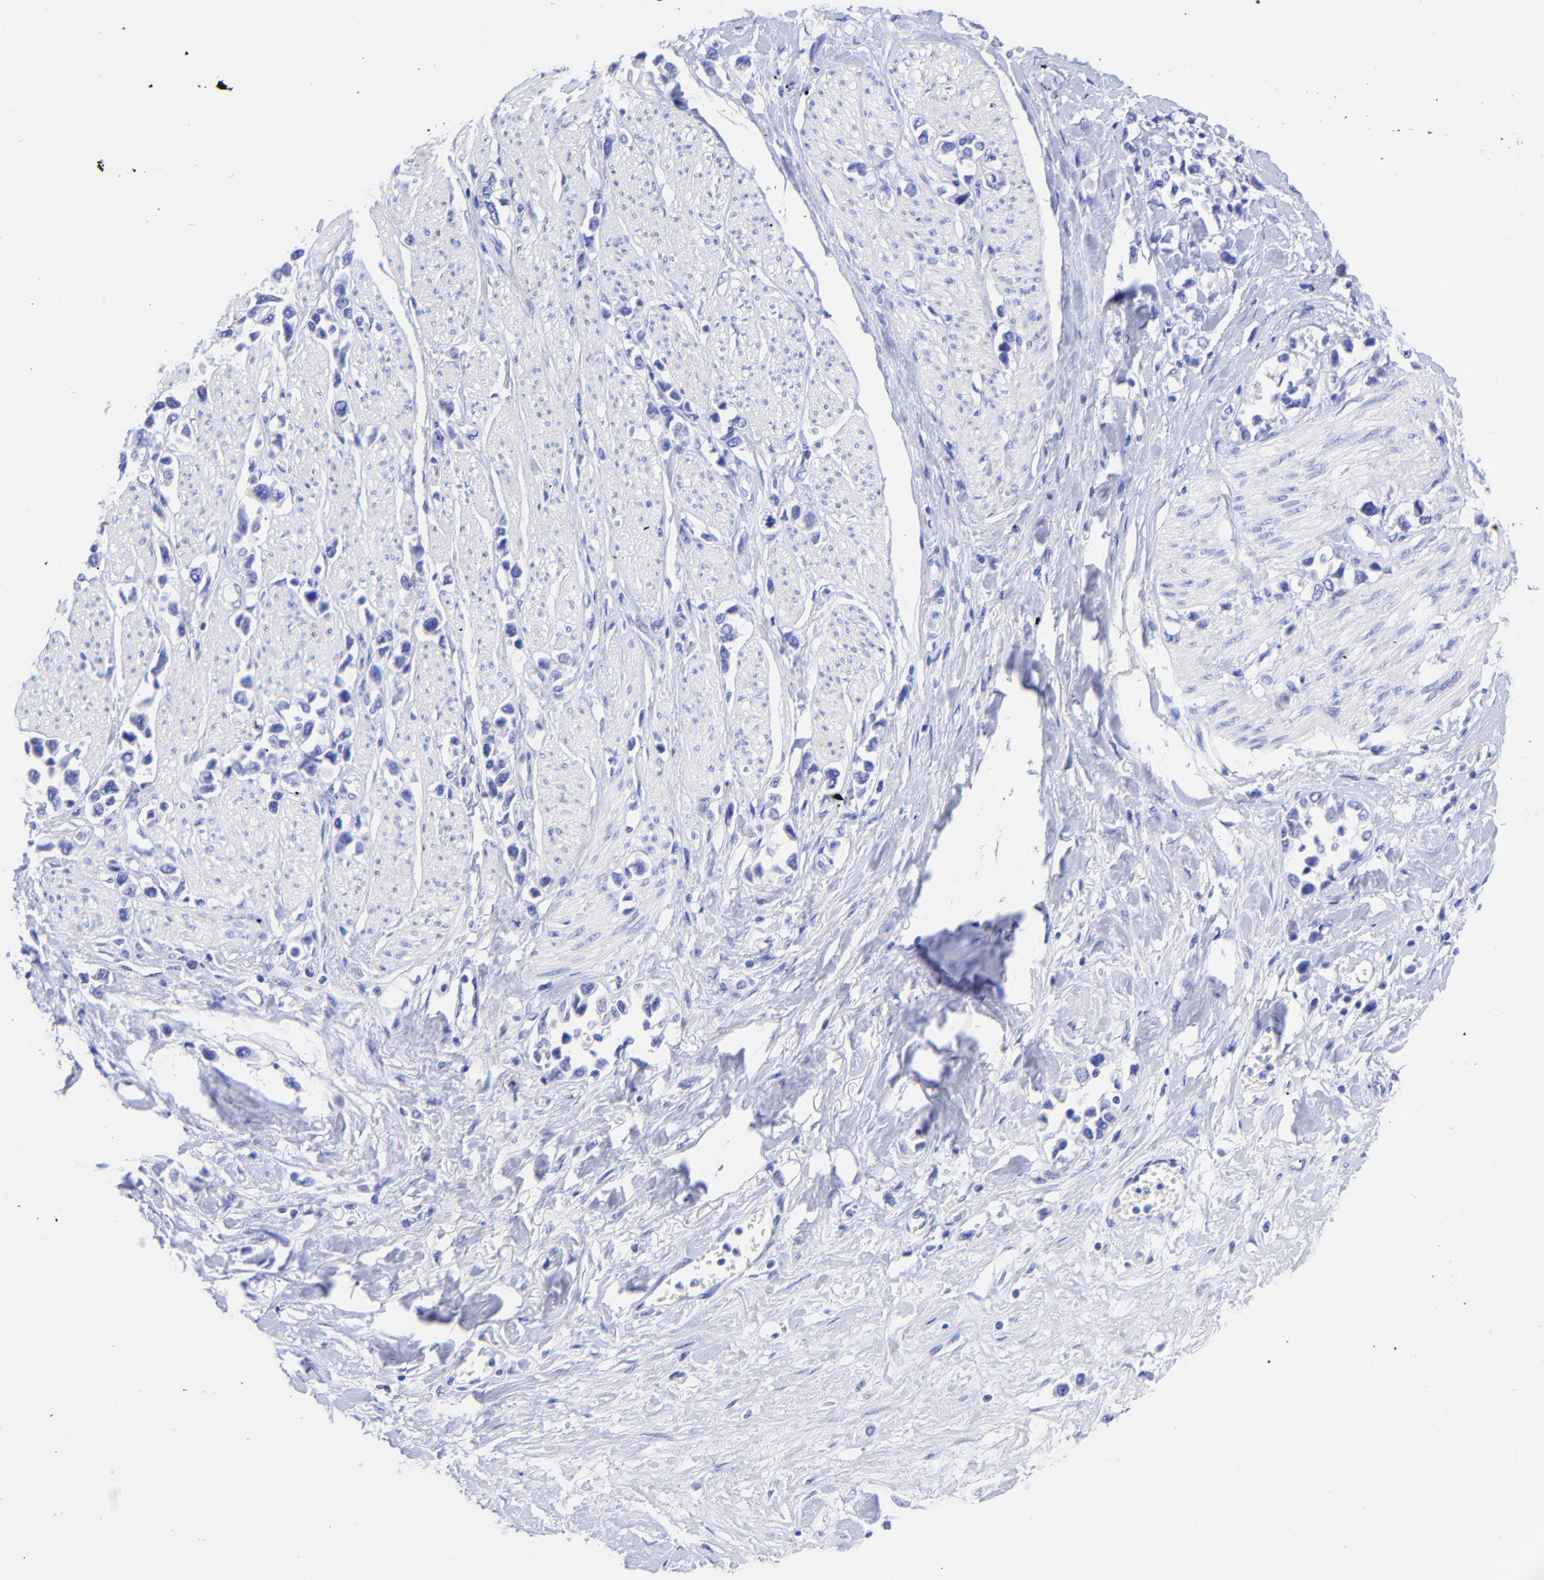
{"staining": {"intensity": "negative", "quantity": "none", "location": "none"}, "tissue": "stomach cancer", "cell_type": "Tumor cells", "image_type": "cancer", "snomed": [{"axis": "morphology", "description": "Adenocarcinoma, NOS"}, {"axis": "topography", "description": "Stomach, upper"}], "caption": "DAB (3,3'-diaminobenzidine) immunohistochemical staining of adenocarcinoma (stomach) demonstrates no significant expression in tumor cells.", "gene": "GPHN", "patient": {"sex": "male", "age": 76}}